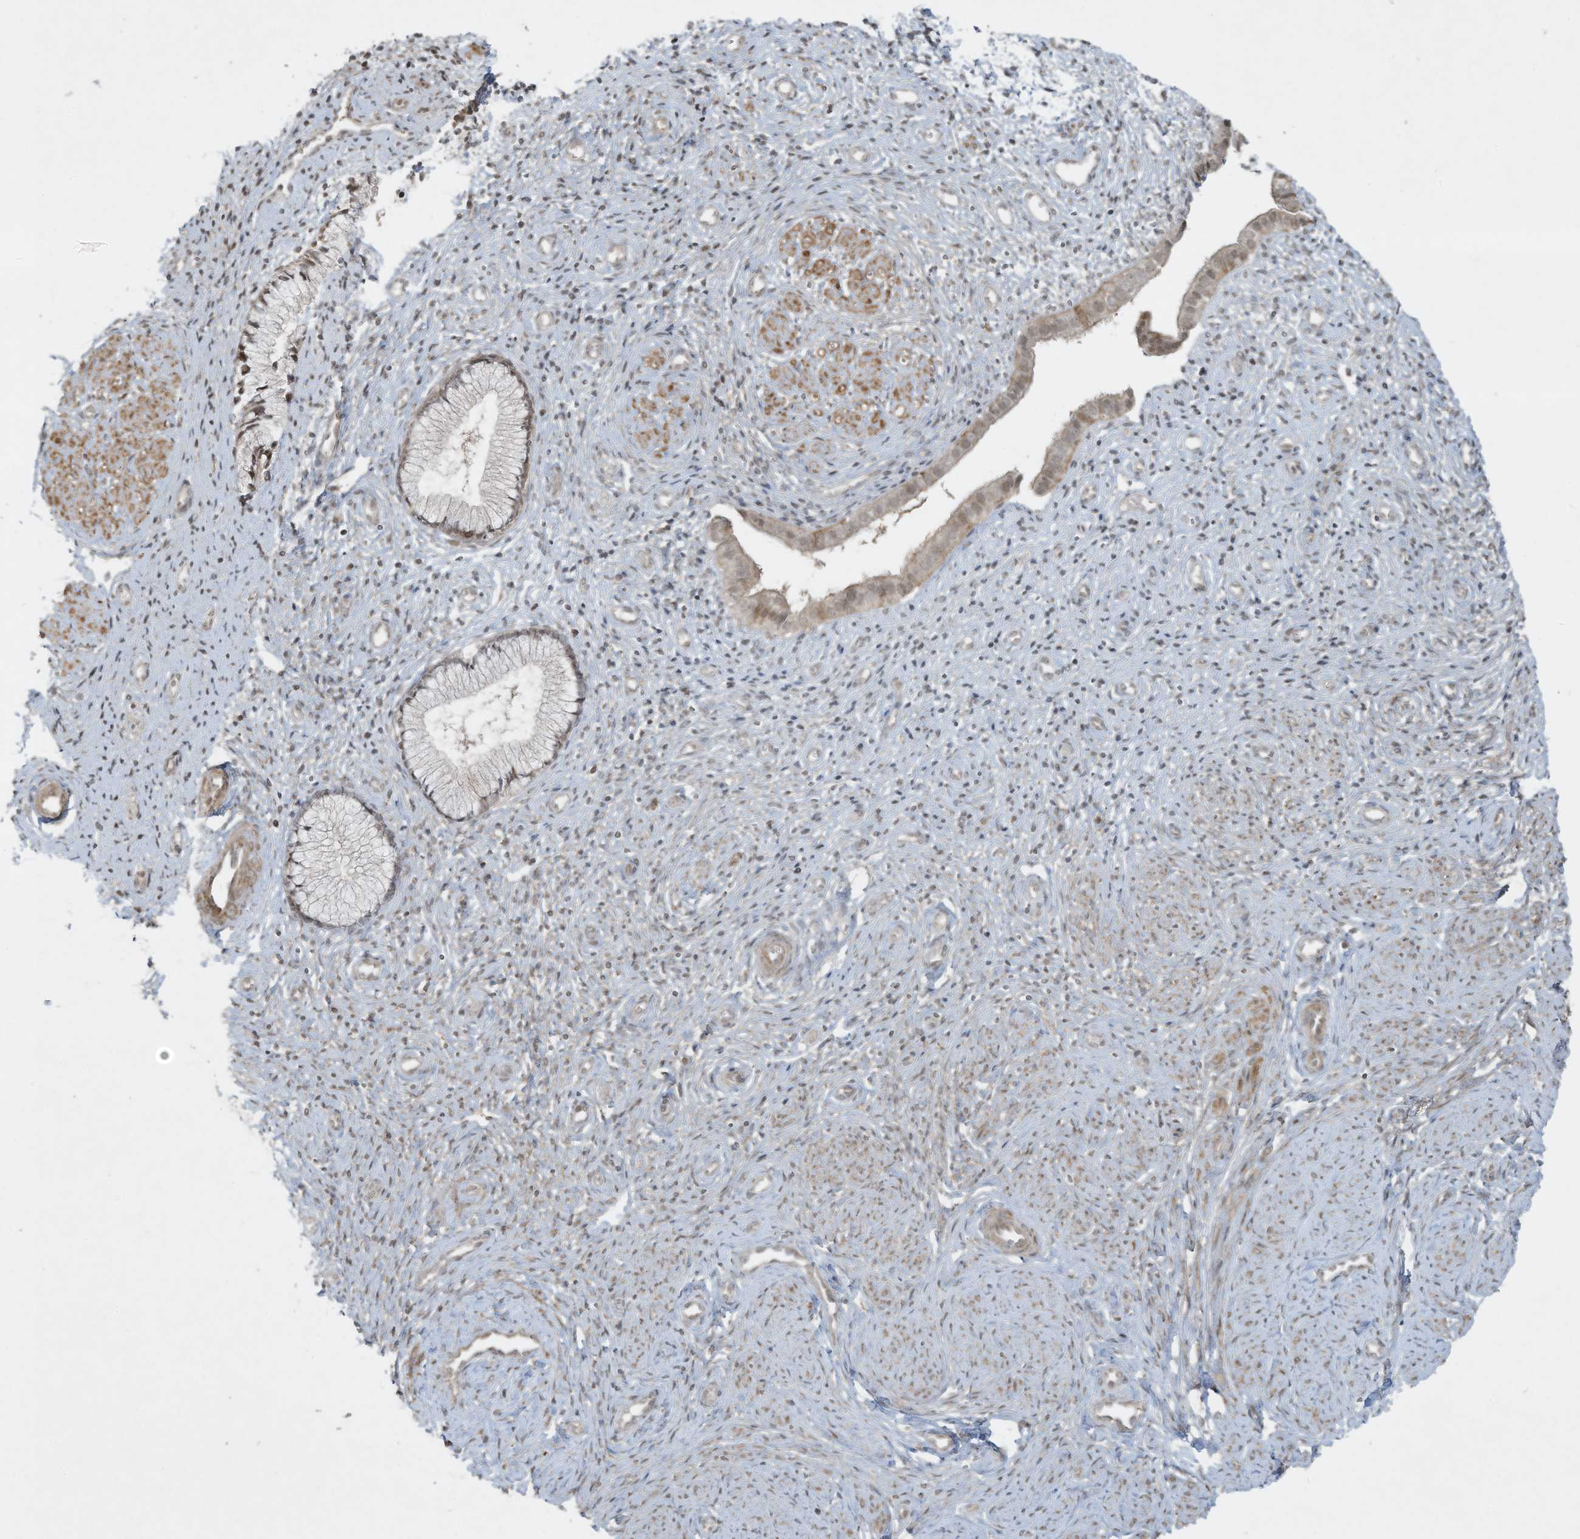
{"staining": {"intensity": "moderate", "quantity": "<25%", "location": "nuclear"}, "tissue": "cervix", "cell_type": "Glandular cells", "image_type": "normal", "snomed": [{"axis": "morphology", "description": "Normal tissue, NOS"}, {"axis": "topography", "description": "Cervix"}], "caption": "A low amount of moderate nuclear staining is appreciated in about <25% of glandular cells in benign cervix. (DAB = brown stain, brightfield microscopy at high magnification).", "gene": "ZNF263", "patient": {"sex": "female", "age": 27}}